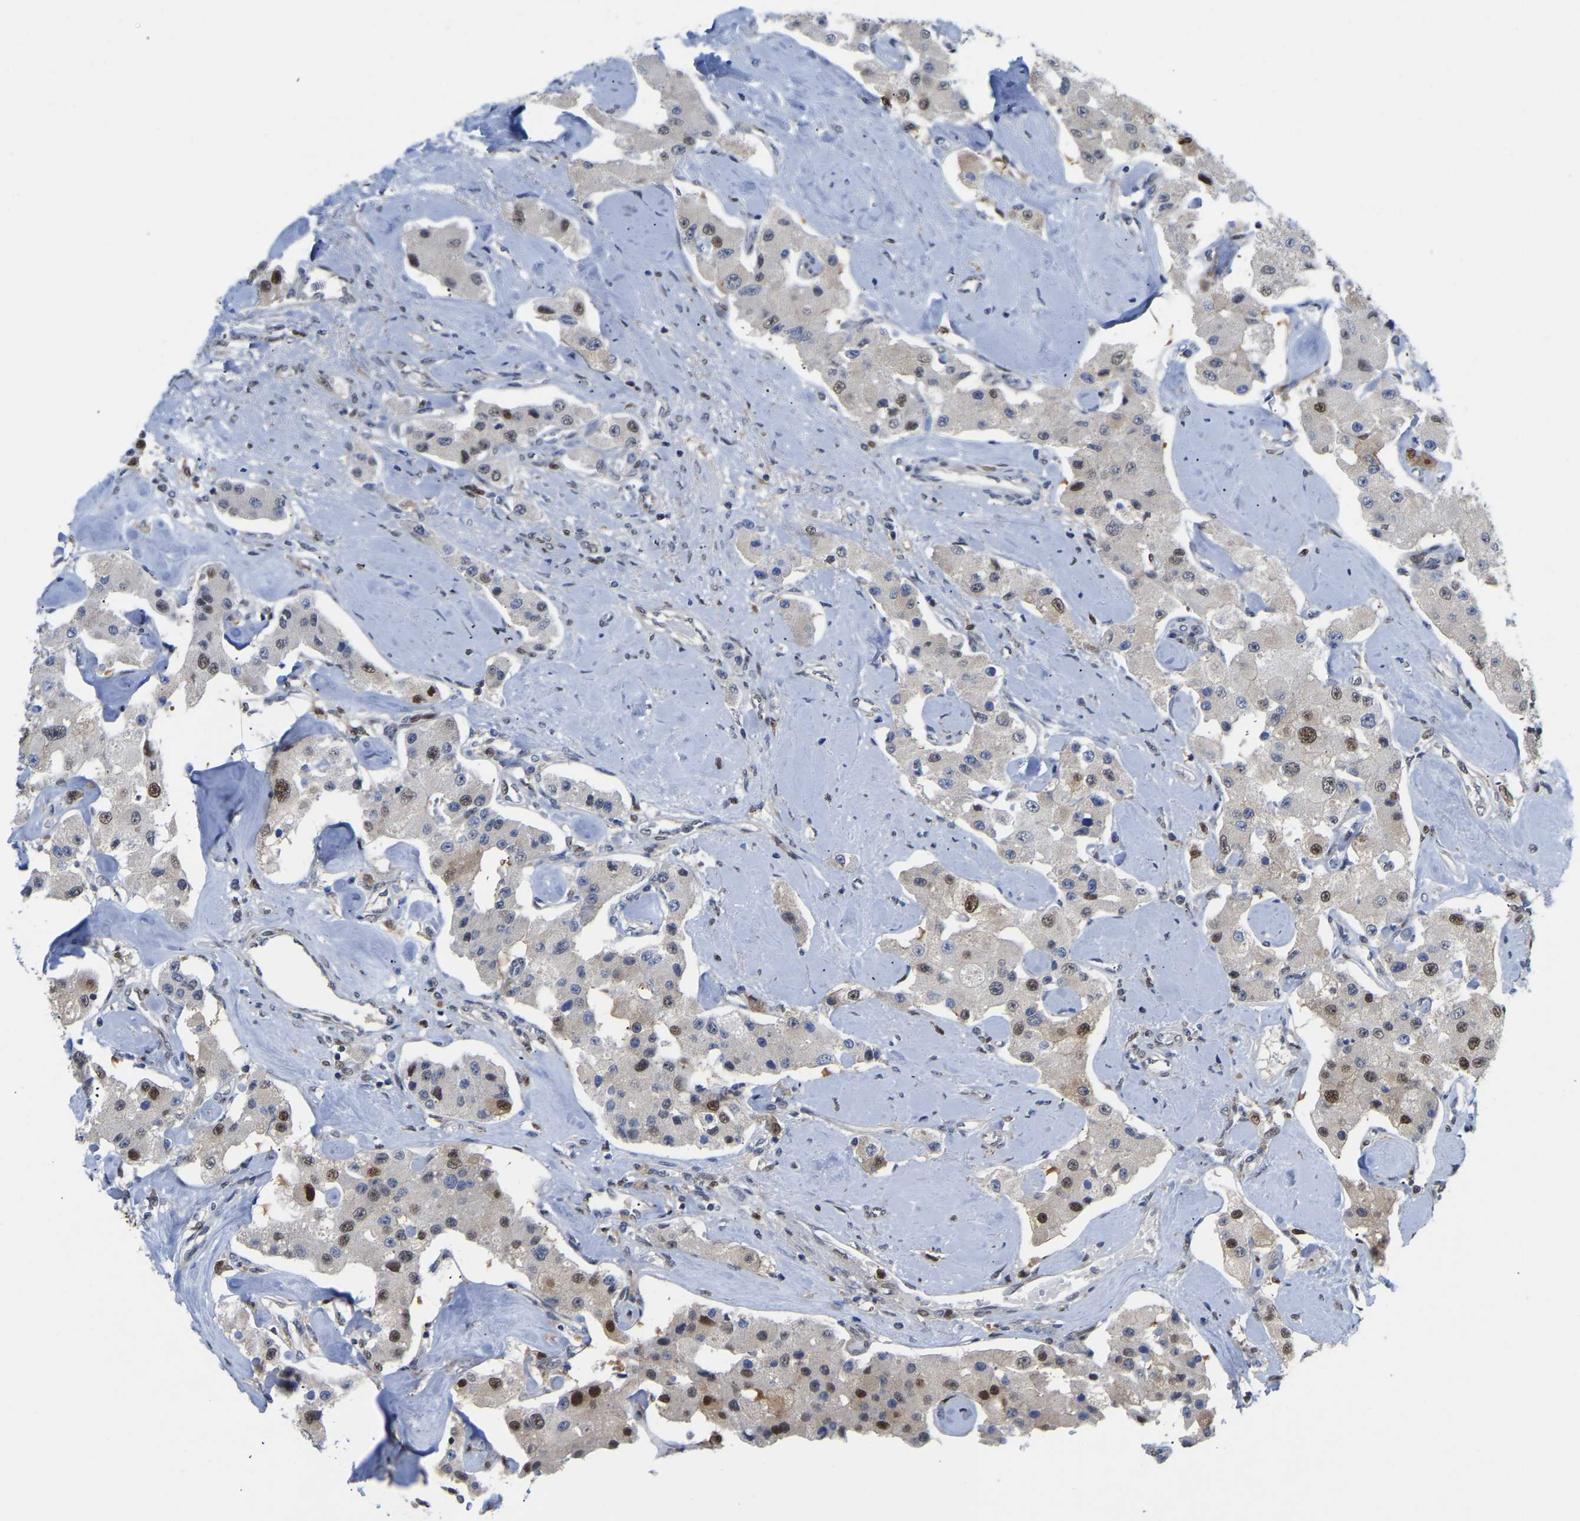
{"staining": {"intensity": "moderate", "quantity": "25%-75%", "location": "nuclear"}, "tissue": "carcinoid", "cell_type": "Tumor cells", "image_type": "cancer", "snomed": [{"axis": "morphology", "description": "Carcinoid, malignant, NOS"}, {"axis": "topography", "description": "Pancreas"}], "caption": "Protein positivity by IHC exhibits moderate nuclear staining in approximately 25%-75% of tumor cells in malignant carcinoid.", "gene": "KLRG2", "patient": {"sex": "male", "age": 41}}